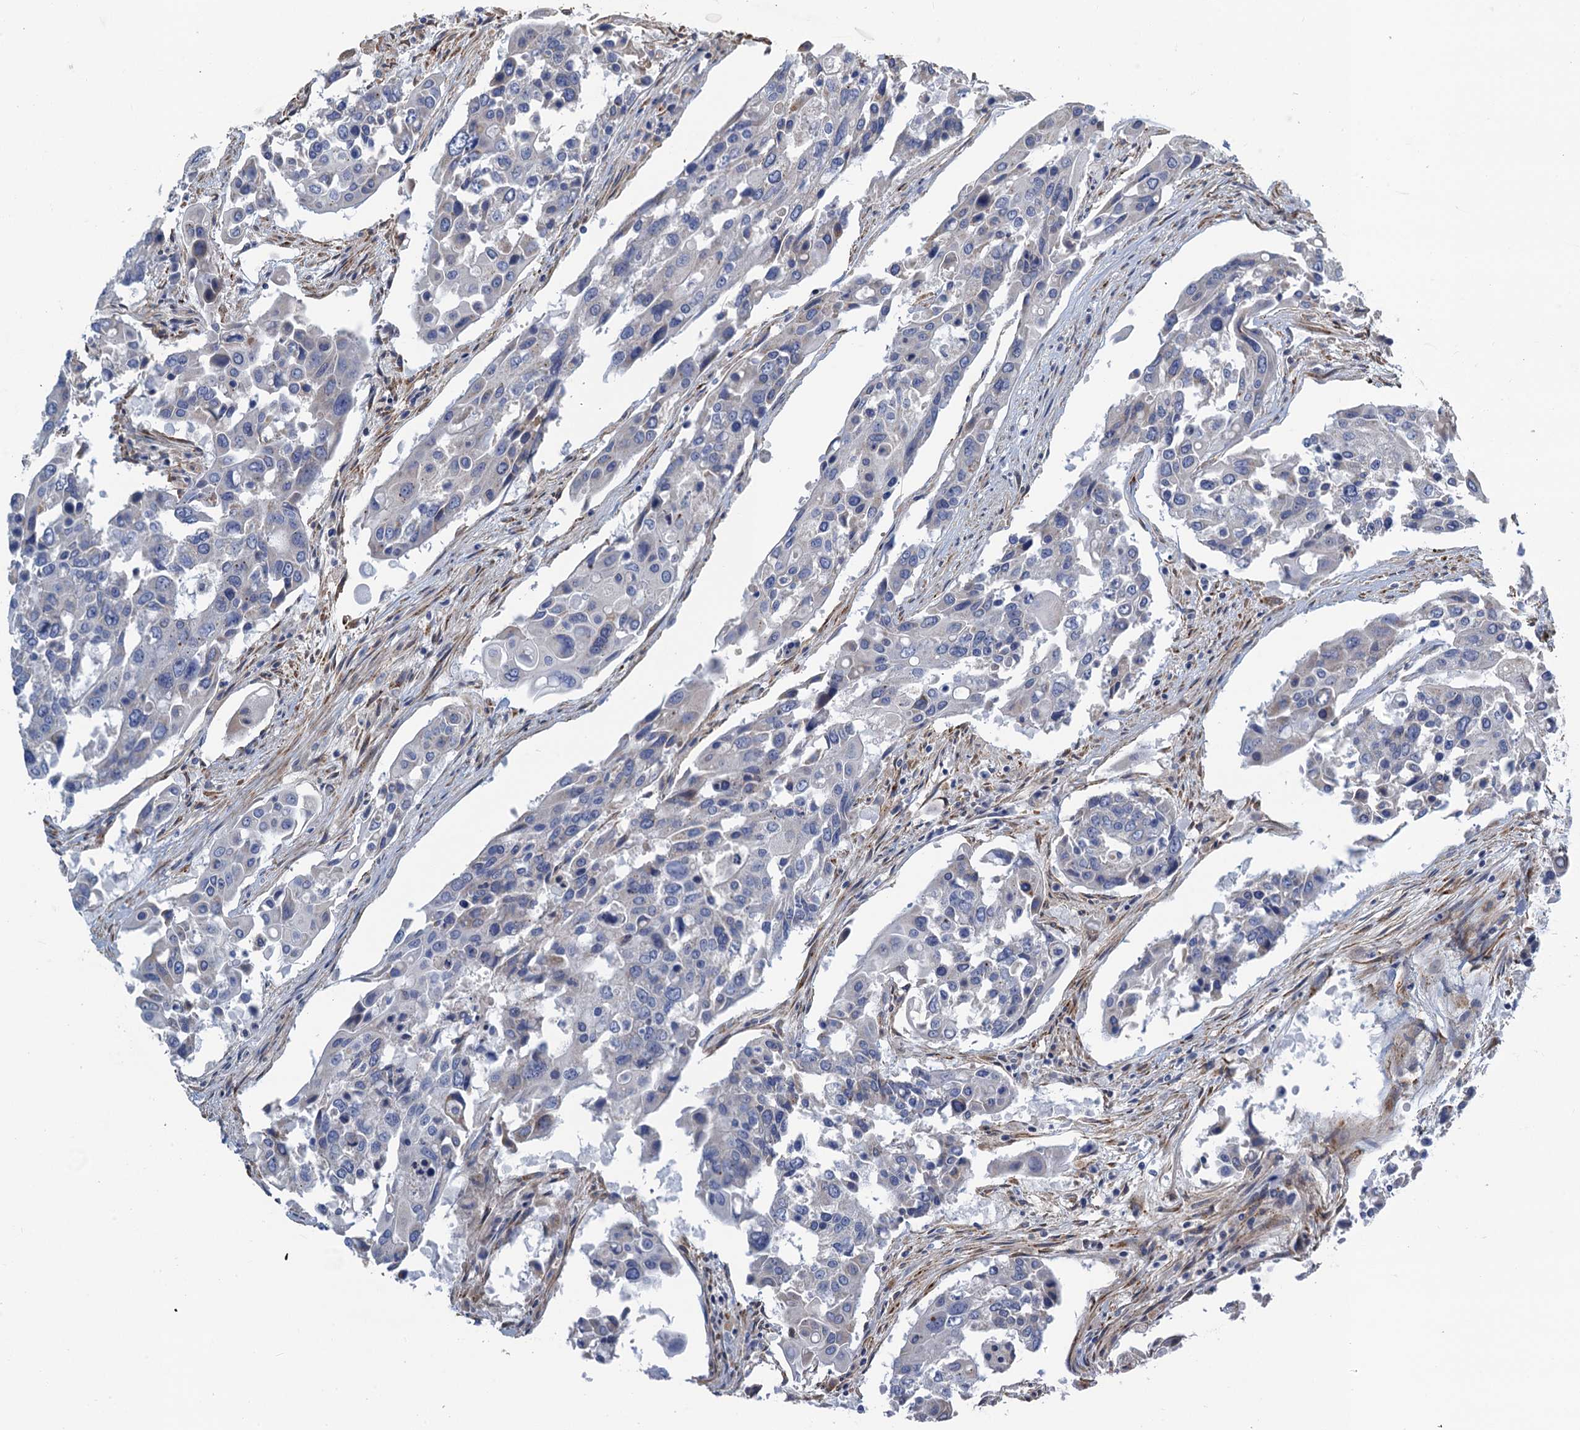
{"staining": {"intensity": "negative", "quantity": "none", "location": "none"}, "tissue": "colorectal cancer", "cell_type": "Tumor cells", "image_type": "cancer", "snomed": [{"axis": "morphology", "description": "Adenocarcinoma, NOS"}, {"axis": "topography", "description": "Colon"}], "caption": "A high-resolution photomicrograph shows immunohistochemistry (IHC) staining of adenocarcinoma (colorectal), which exhibits no significant expression in tumor cells.", "gene": "POGLUT3", "patient": {"sex": "male", "age": 77}}